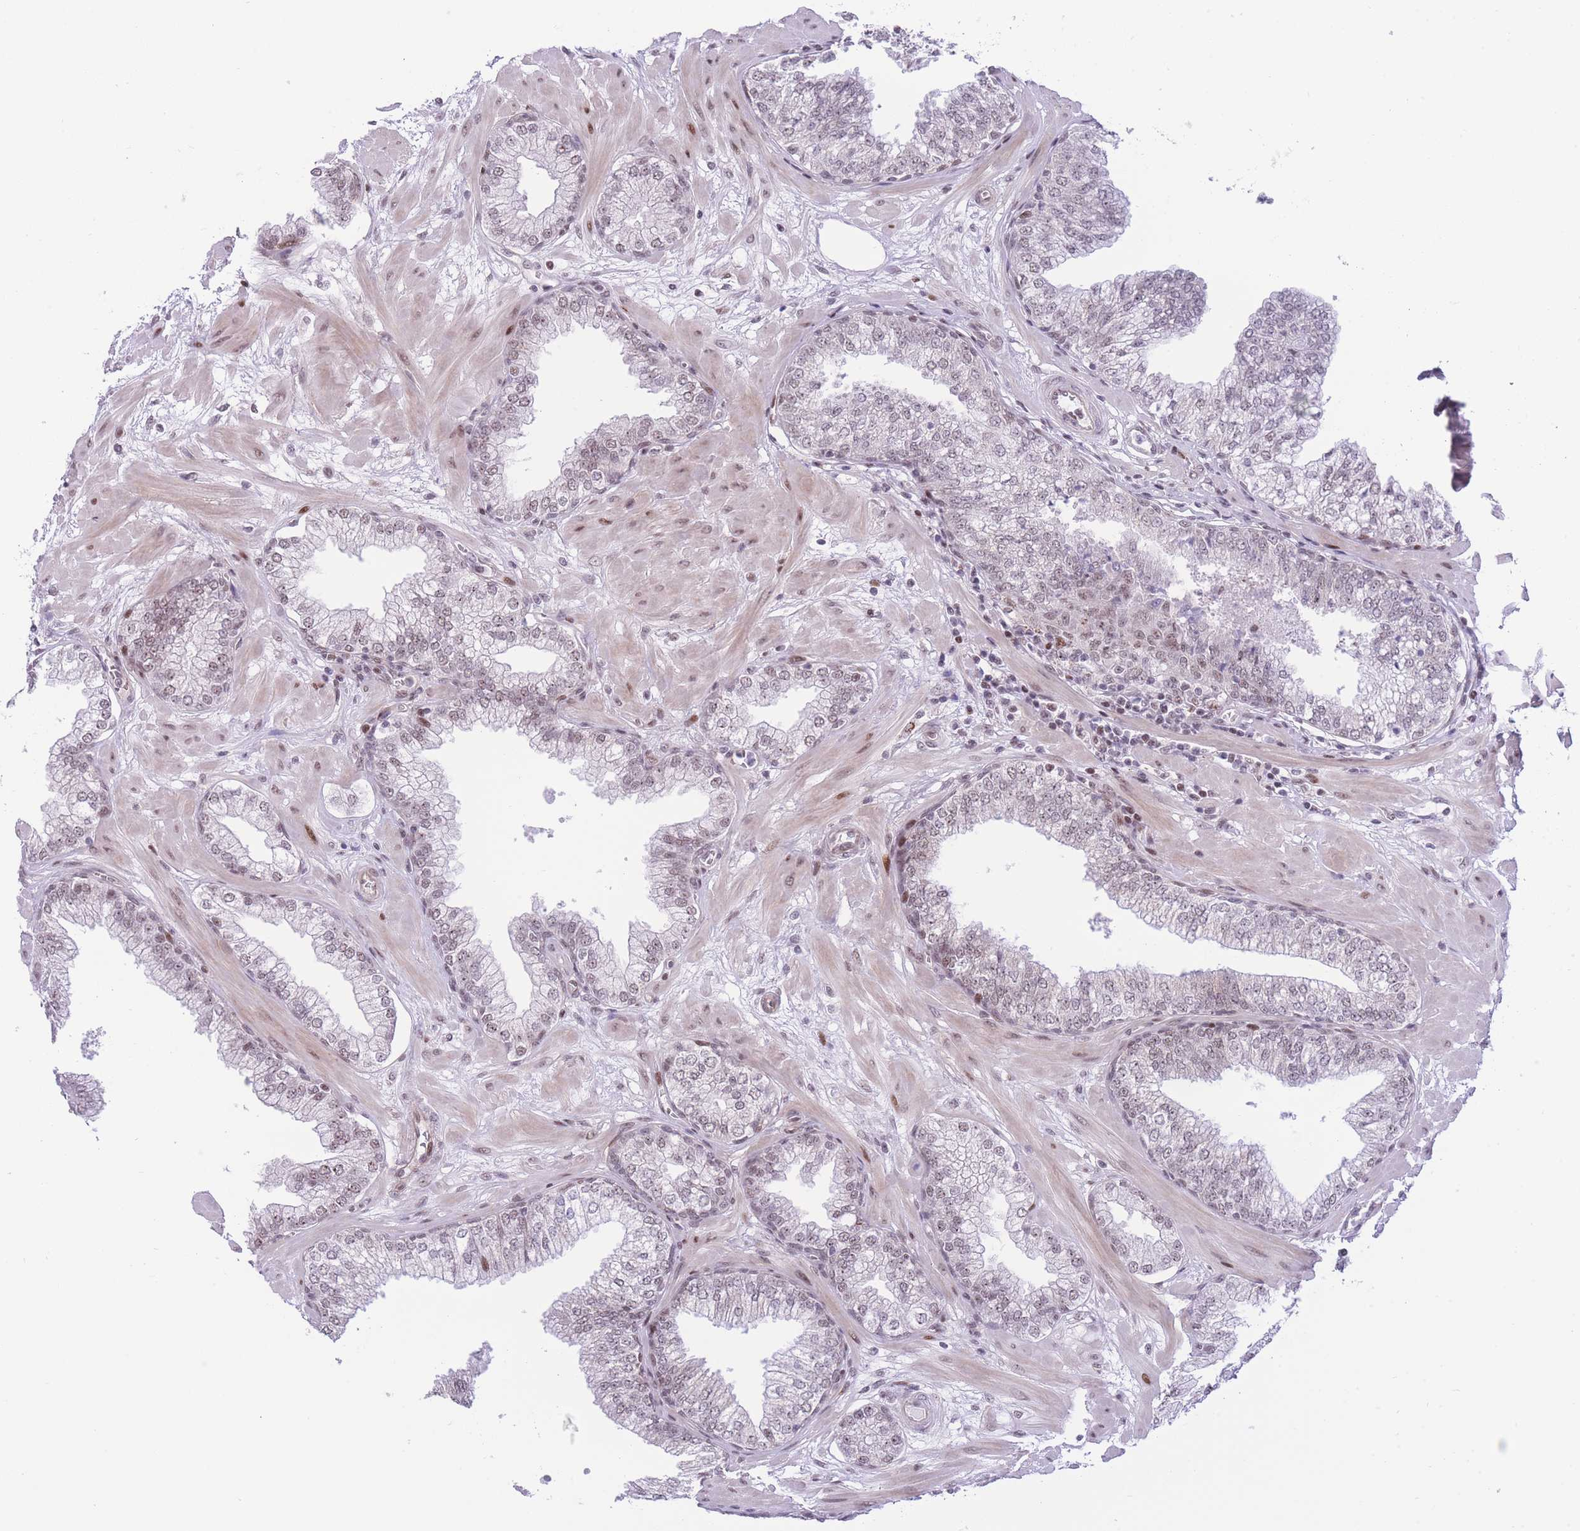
{"staining": {"intensity": "moderate", "quantity": "25%-75%", "location": "nuclear"}, "tissue": "prostate", "cell_type": "Glandular cells", "image_type": "normal", "snomed": [{"axis": "morphology", "description": "Normal tissue, NOS"}, {"axis": "morphology", "description": "Urothelial carcinoma, Low grade"}, {"axis": "topography", "description": "Urinary bladder"}, {"axis": "topography", "description": "Prostate"}], "caption": "Immunohistochemical staining of benign prostate displays 25%-75% levels of moderate nuclear protein staining in approximately 25%-75% of glandular cells. Nuclei are stained in blue.", "gene": "PCIF1", "patient": {"sex": "male", "age": 60}}